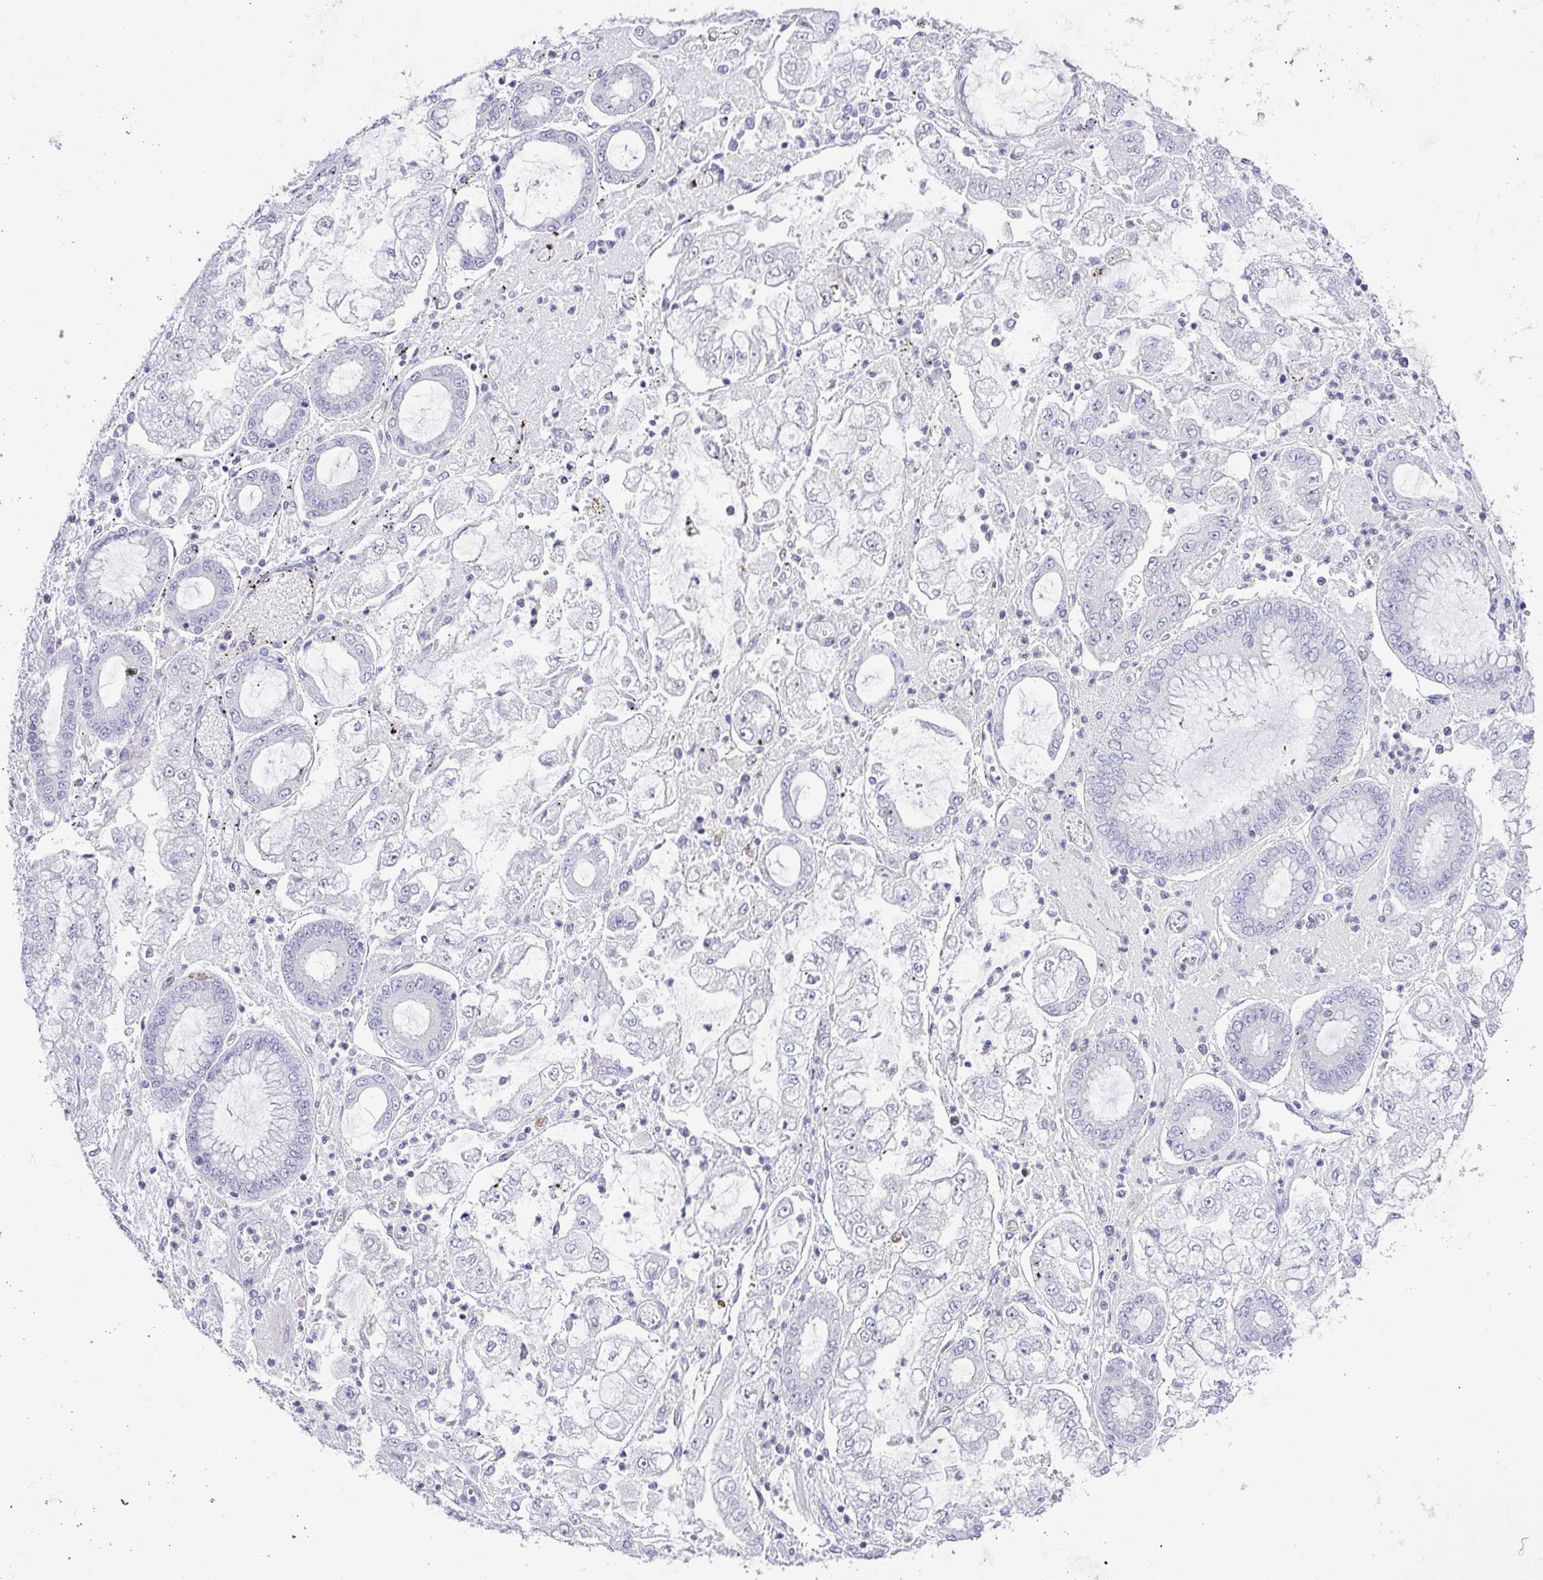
{"staining": {"intensity": "negative", "quantity": "none", "location": "none"}, "tissue": "stomach cancer", "cell_type": "Tumor cells", "image_type": "cancer", "snomed": [{"axis": "morphology", "description": "Adenocarcinoma, NOS"}, {"axis": "topography", "description": "Stomach"}], "caption": "This is a micrograph of immunohistochemistry (IHC) staining of stomach cancer (adenocarcinoma), which shows no staining in tumor cells.", "gene": "LIPE", "patient": {"sex": "male", "age": 76}}